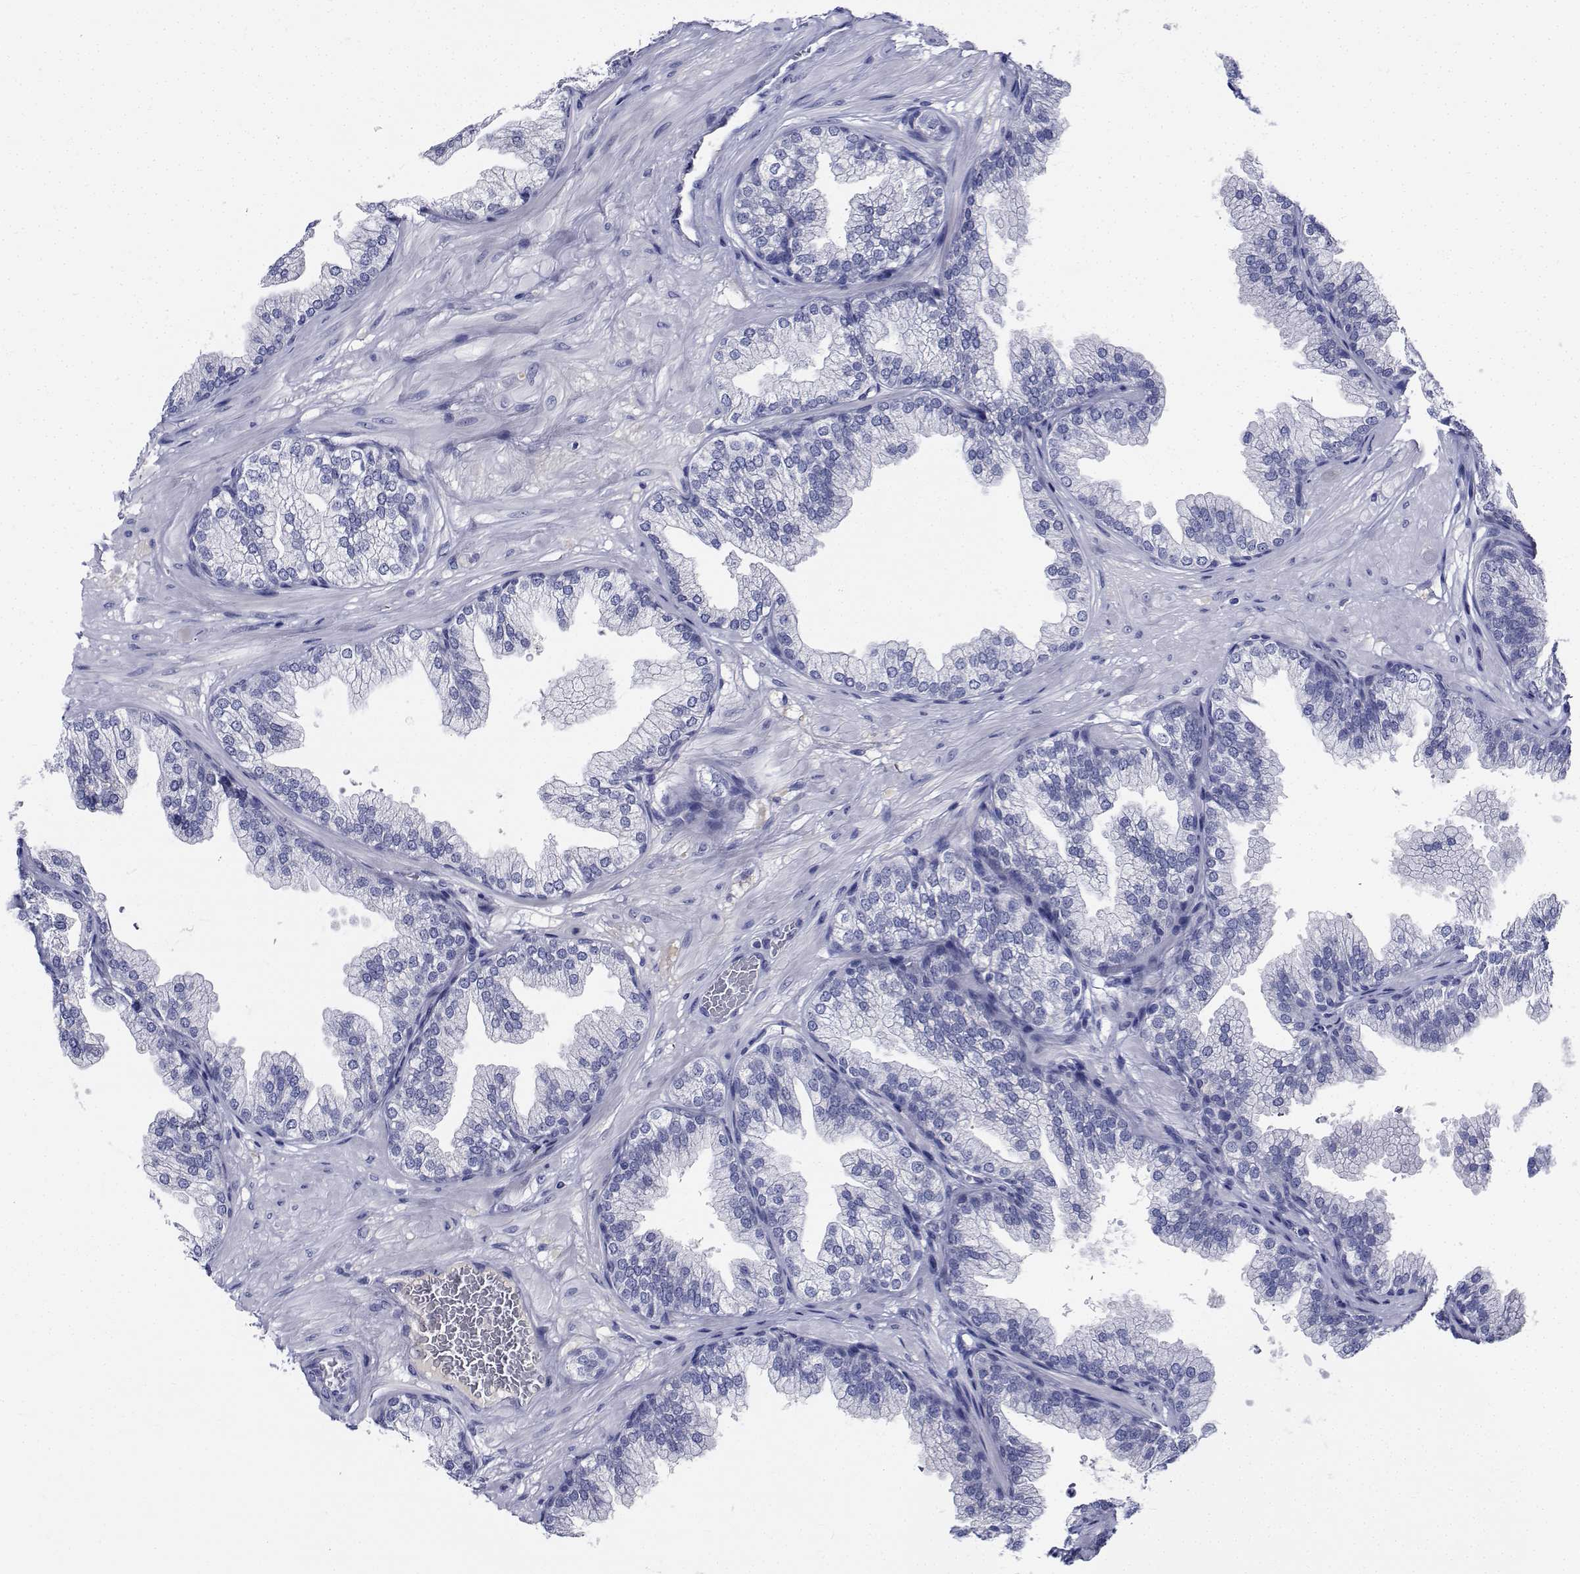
{"staining": {"intensity": "negative", "quantity": "none", "location": "none"}, "tissue": "prostate", "cell_type": "Glandular cells", "image_type": "normal", "snomed": [{"axis": "morphology", "description": "Normal tissue, NOS"}, {"axis": "topography", "description": "Prostate"}], "caption": "Glandular cells show no significant protein positivity in unremarkable prostate. (DAB (3,3'-diaminobenzidine) IHC visualized using brightfield microscopy, high magnification).", "gene": "PLXNA4", "patient": {"sex": "male", "age": 37}}